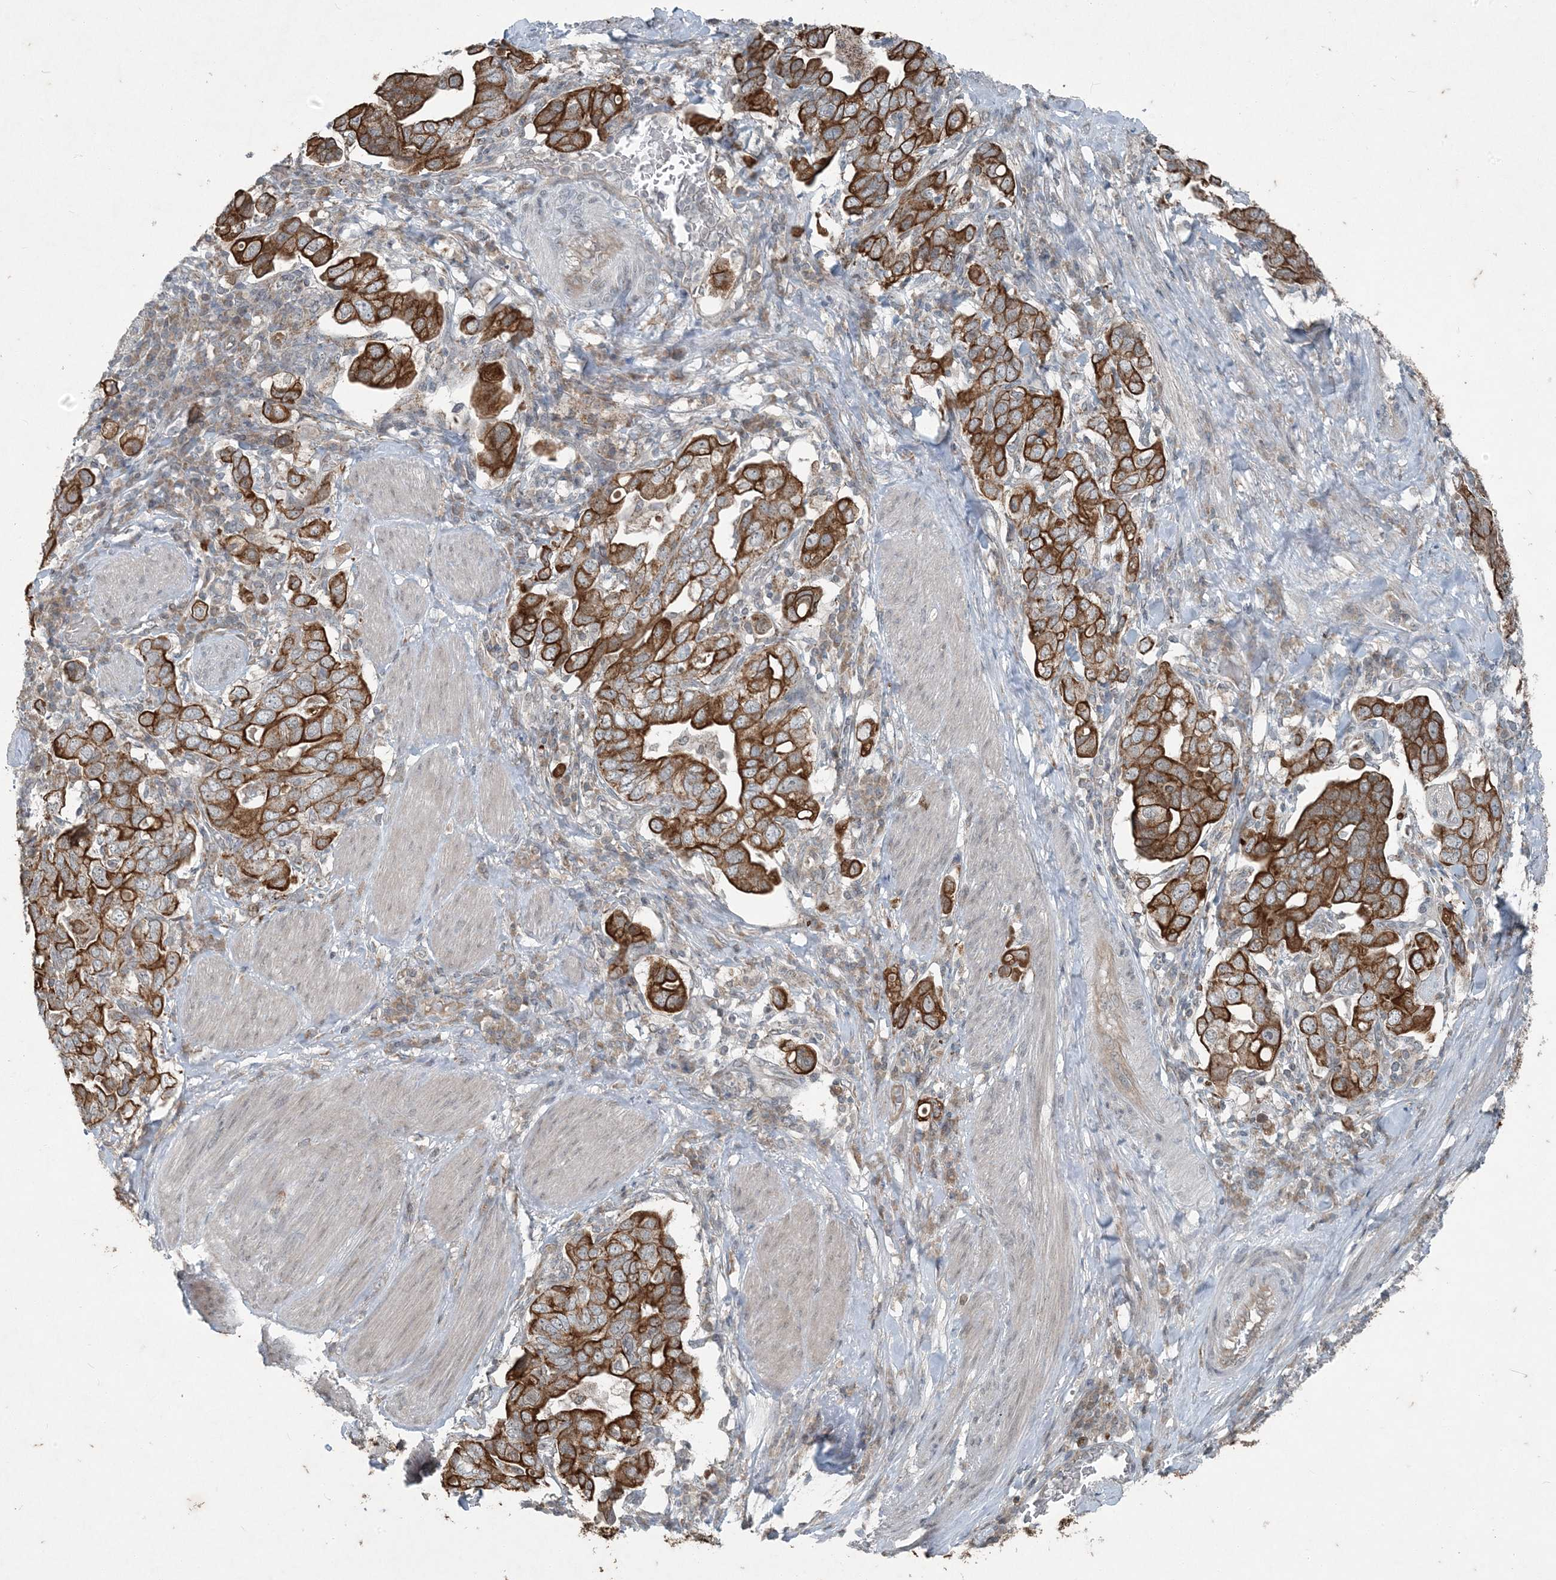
{"staining": {"intensity": "strong", "quantity": ">75%", "location": "cytoplasmic/membranous"}, "tissue": "stomach cancer", "cell_type": "Tumor cells", "image_type": "cancer", "snomed": [{"axis": "morphology", "description": "Adenocarcinoma, NOS"}, {"axis": "topography", "description": "Stomach, upper"}], "caption": "Protein expression analysis of human stomach cancer (adenocarcinoma) reveals strong cytoplasmic/membranous positivity in approximately >75% of tumor cells.", "gene": "PC", "patient": {"sex": "male", "age": 62}}